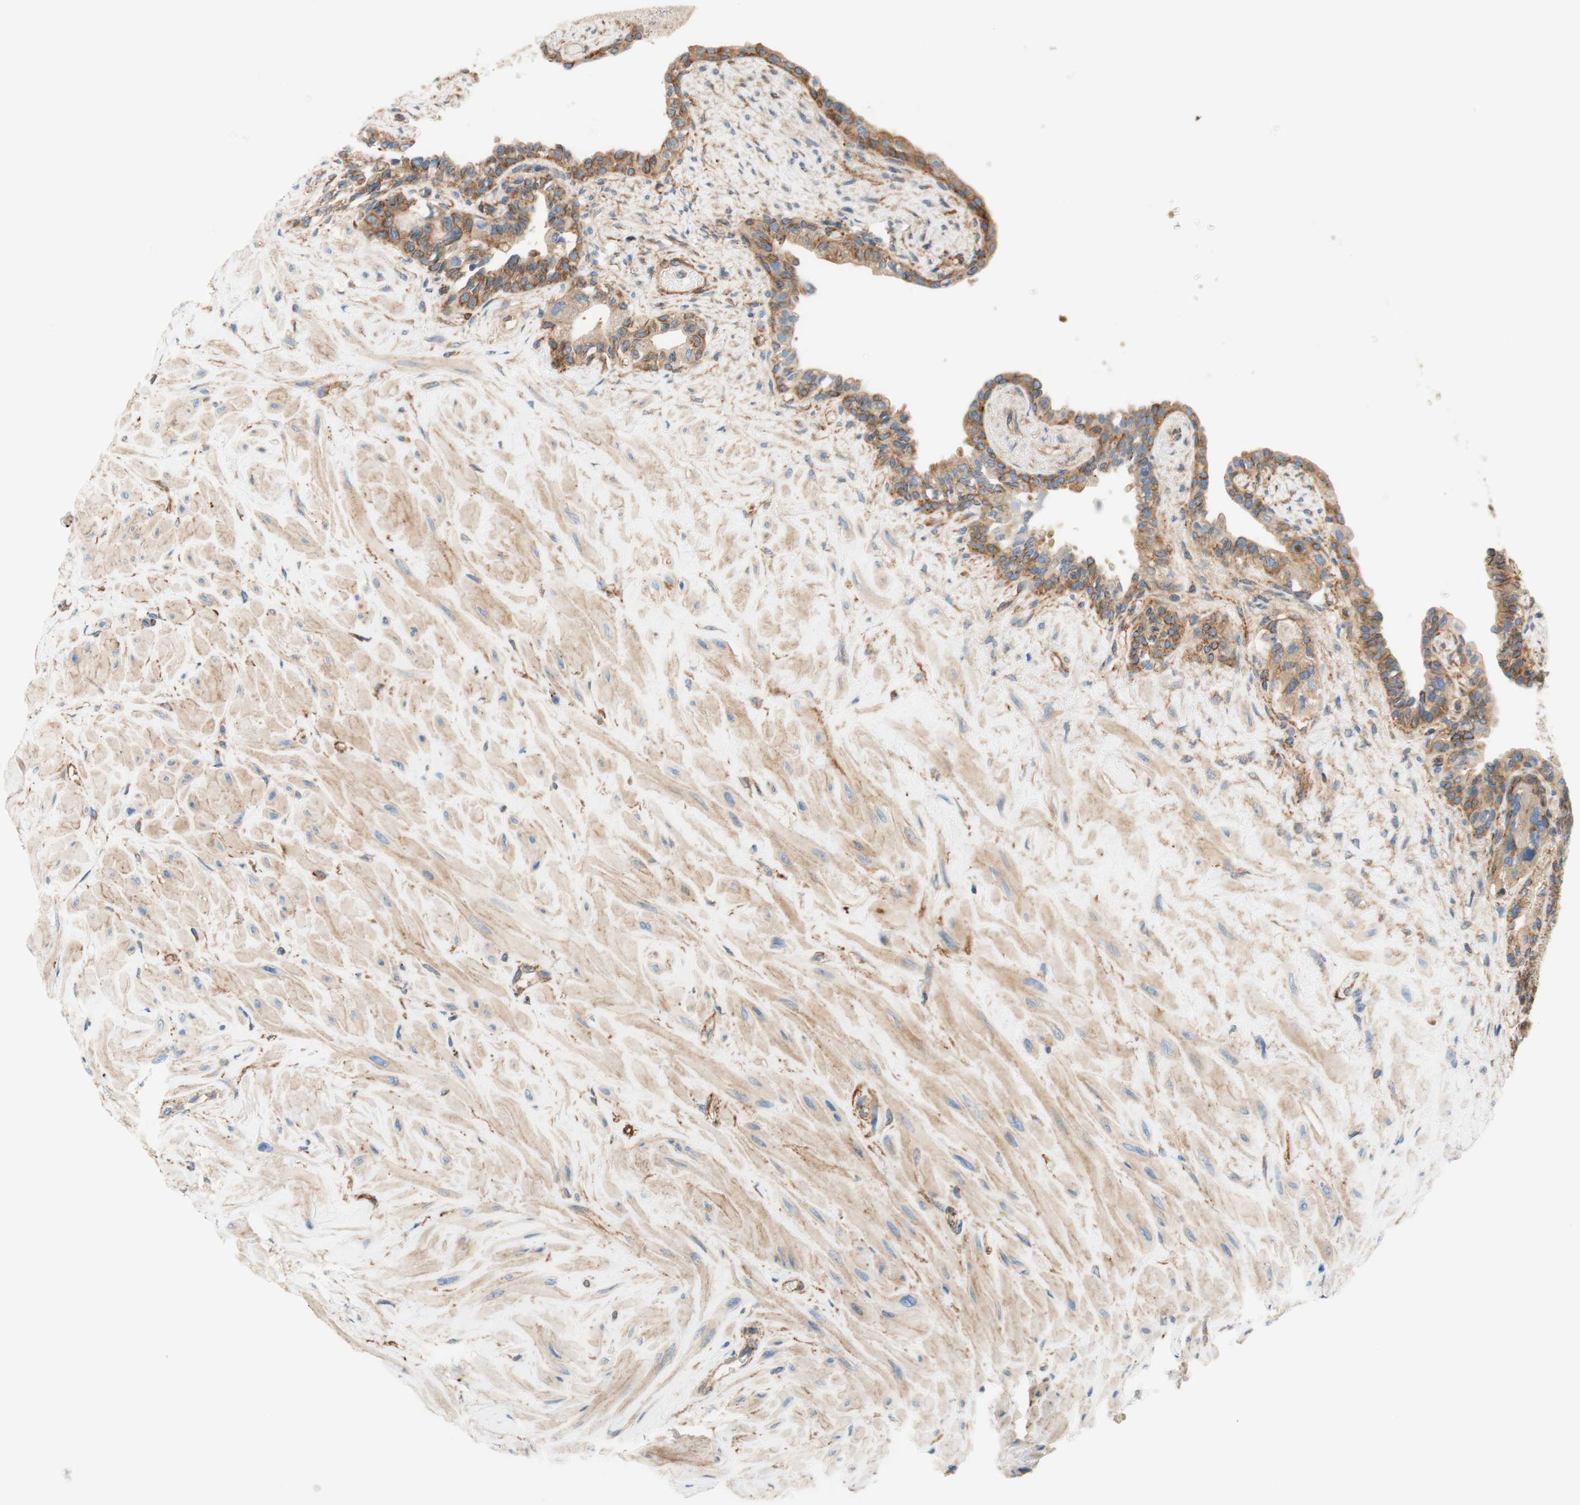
{"staining": {"intensity": "moderate", "quantity": ">75%", "location": "cytoplasmic/membranous"}, "tissue": "seminal vesicle", "cell_type": "Glandular cells", "image_type": "normal", "snomed": [{"axis": "morphology", "description": "Normal tissue, NOS"}, {"axis": "topography", "description": "Seminal veicle"}], "caption": "A high-resolution histopathology image shows IHC staining of unremarkable seminal vesicle, which displays moderate cytoplasmic/membranous expression in about >75% of glandular cells. The staining is performed using DAB (3,3'-diaminobenzidine) brown chromogen to label protein expression. The nuclei are counter-stained blue using hematoxylin.", "gene": "VPS26A", "patient": {"sex": "male", "age": 63}}